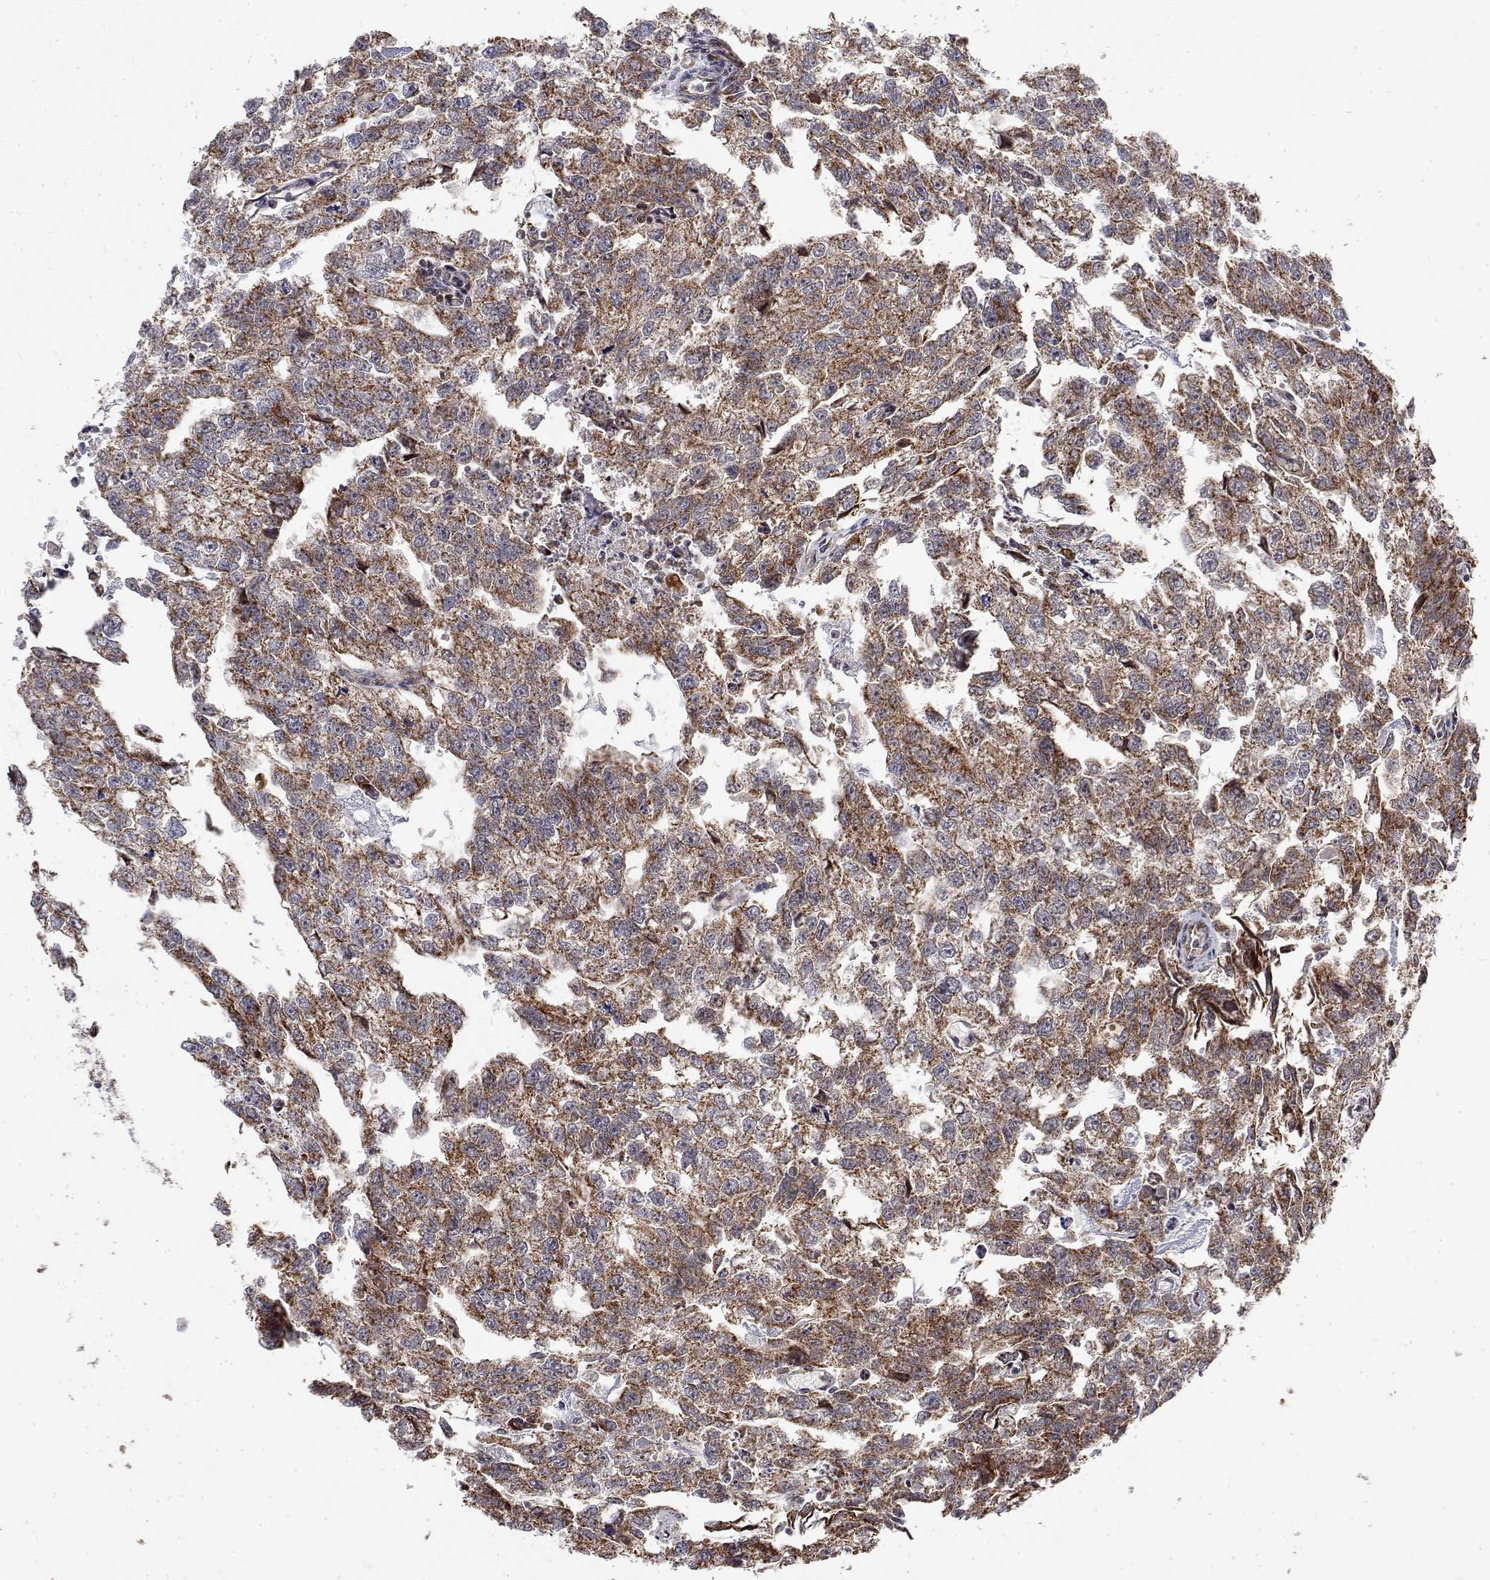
{"staining": {"intensity": "moderate", "quantity": ">75%", "location": "cytoplasmic/membranous"}, "tissue": "testis cancer", "cell_type": "Tumor cells", "image_type": "cancer", "snomed": [{"axis": "morphology", "description": "Carcinoma, Embryonal, NOS"}, {"axis": "morphology", "description": "Teratoma, malignant, NOS"}, {"axis": "topography", "description": "Testis"}], "caption": "IHC staining of testis teratoma (malignant), which demonstrates medium levels of moderate cytoplasmic/membranous expression in approximately >75% of tumor cells indicating moderate cytoplasmic/membranous protein staining. The staining was performed using DAB (3,3'-diaminobenzidine) (brown) for protein detection and nuclei were counterstained in hematoxylin (blue).", "gene": "GADD45GIP1", "patient": {"sex": "male", "age": 44}}